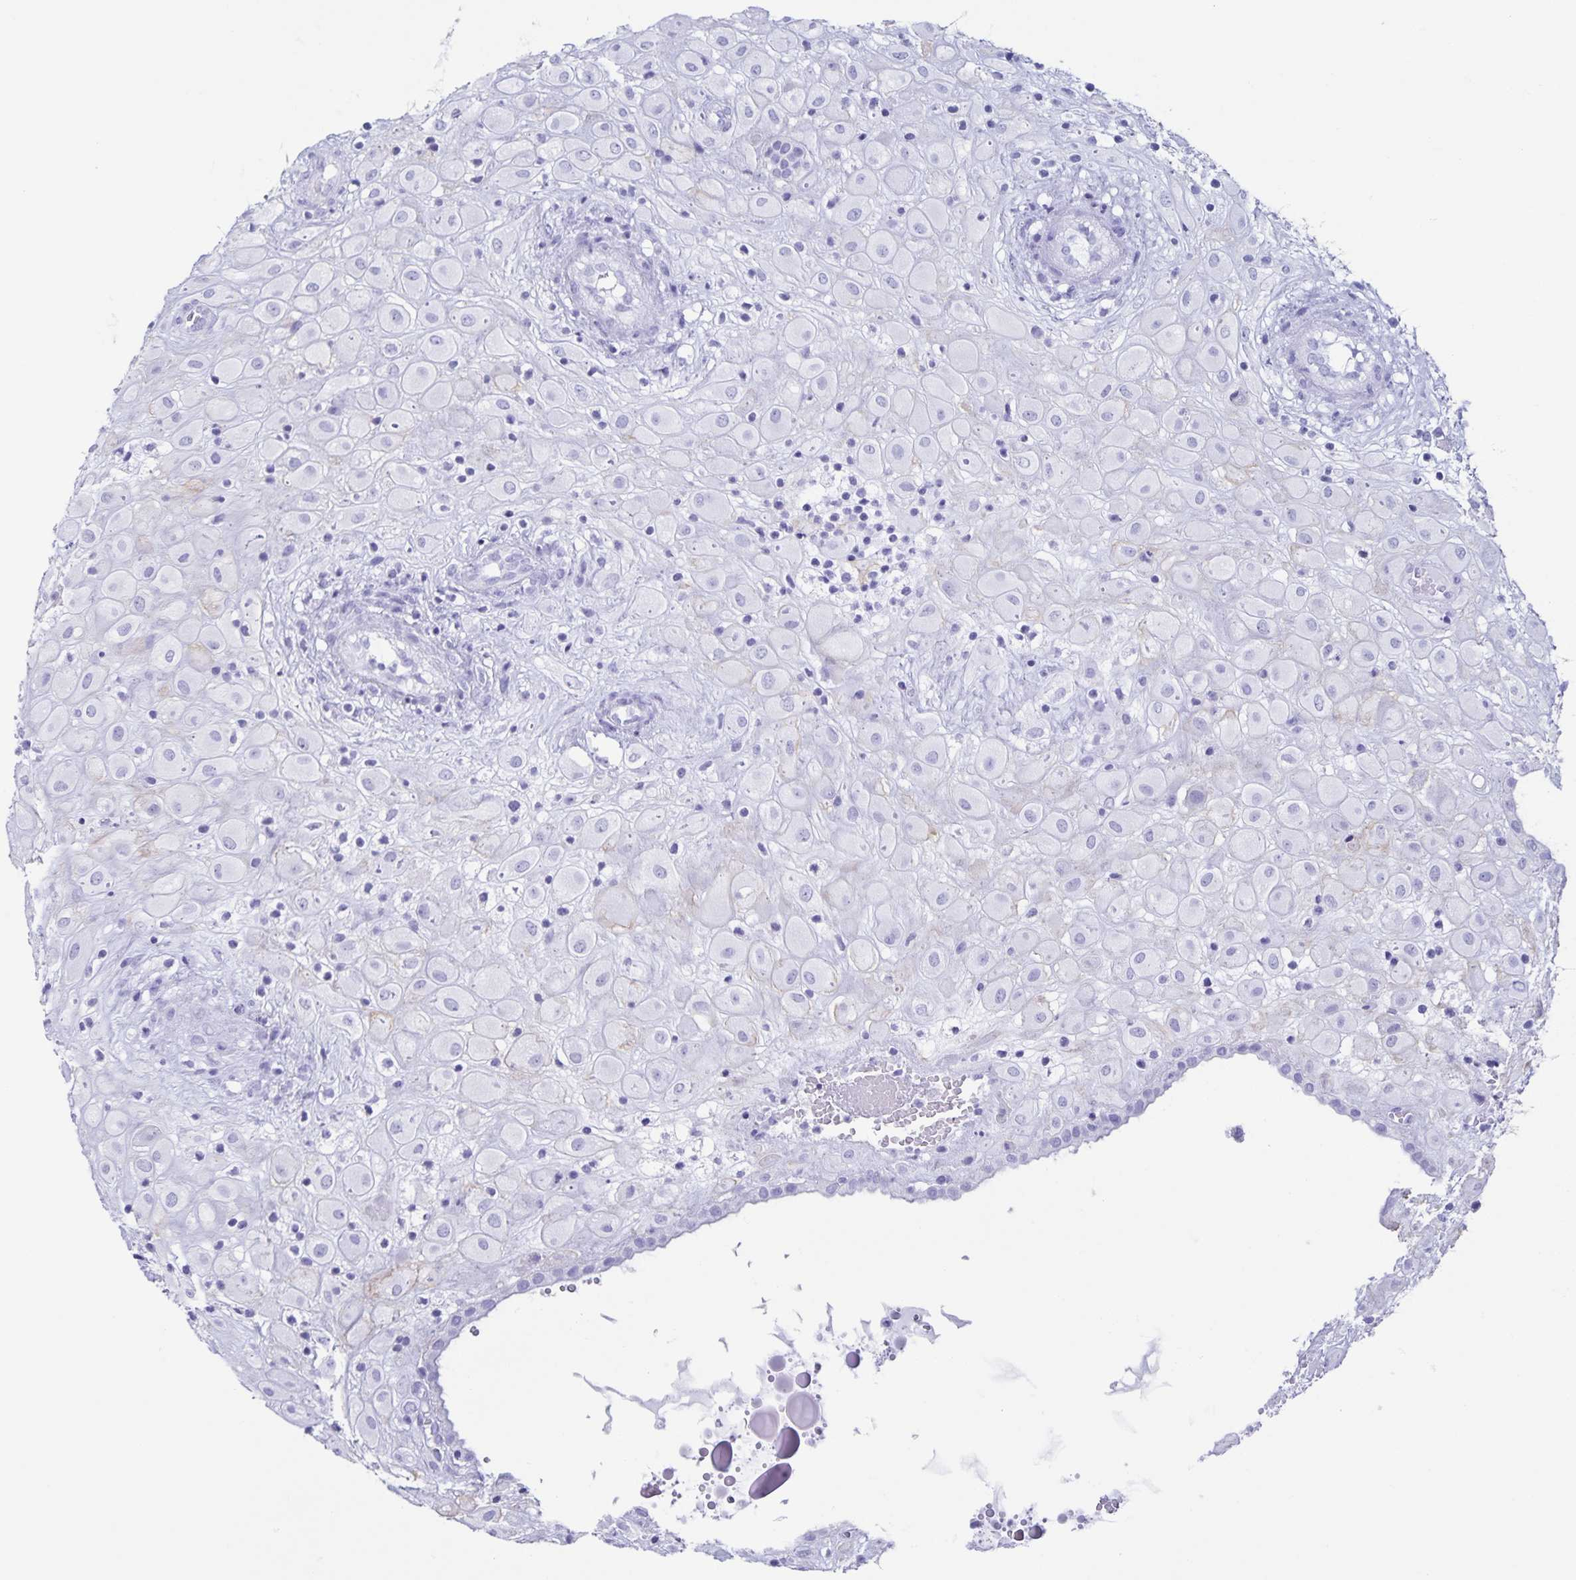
{"staining": {"intensity": "negative", "quantity": "none", "location": "none"}, "tissue": "placenta", "cell_type": "Decidual cells", "image_type": "normal", "snomed": [{"axis": "morphology", "description": "Normal tissue, NOS"}, {"axis": "topography", "description": "Placenta"}], "caption": "Immunohistochemistry (IHC) of normal placenta displays no expression in decidual cells. The staining was performed using DAB to visualize the protein expression in brown, while the nuclei were stained in blue with hematoxylin (Magnification: 20x).", "gene": "AQP4", "patient": {"sex": "female", "age": 24}}